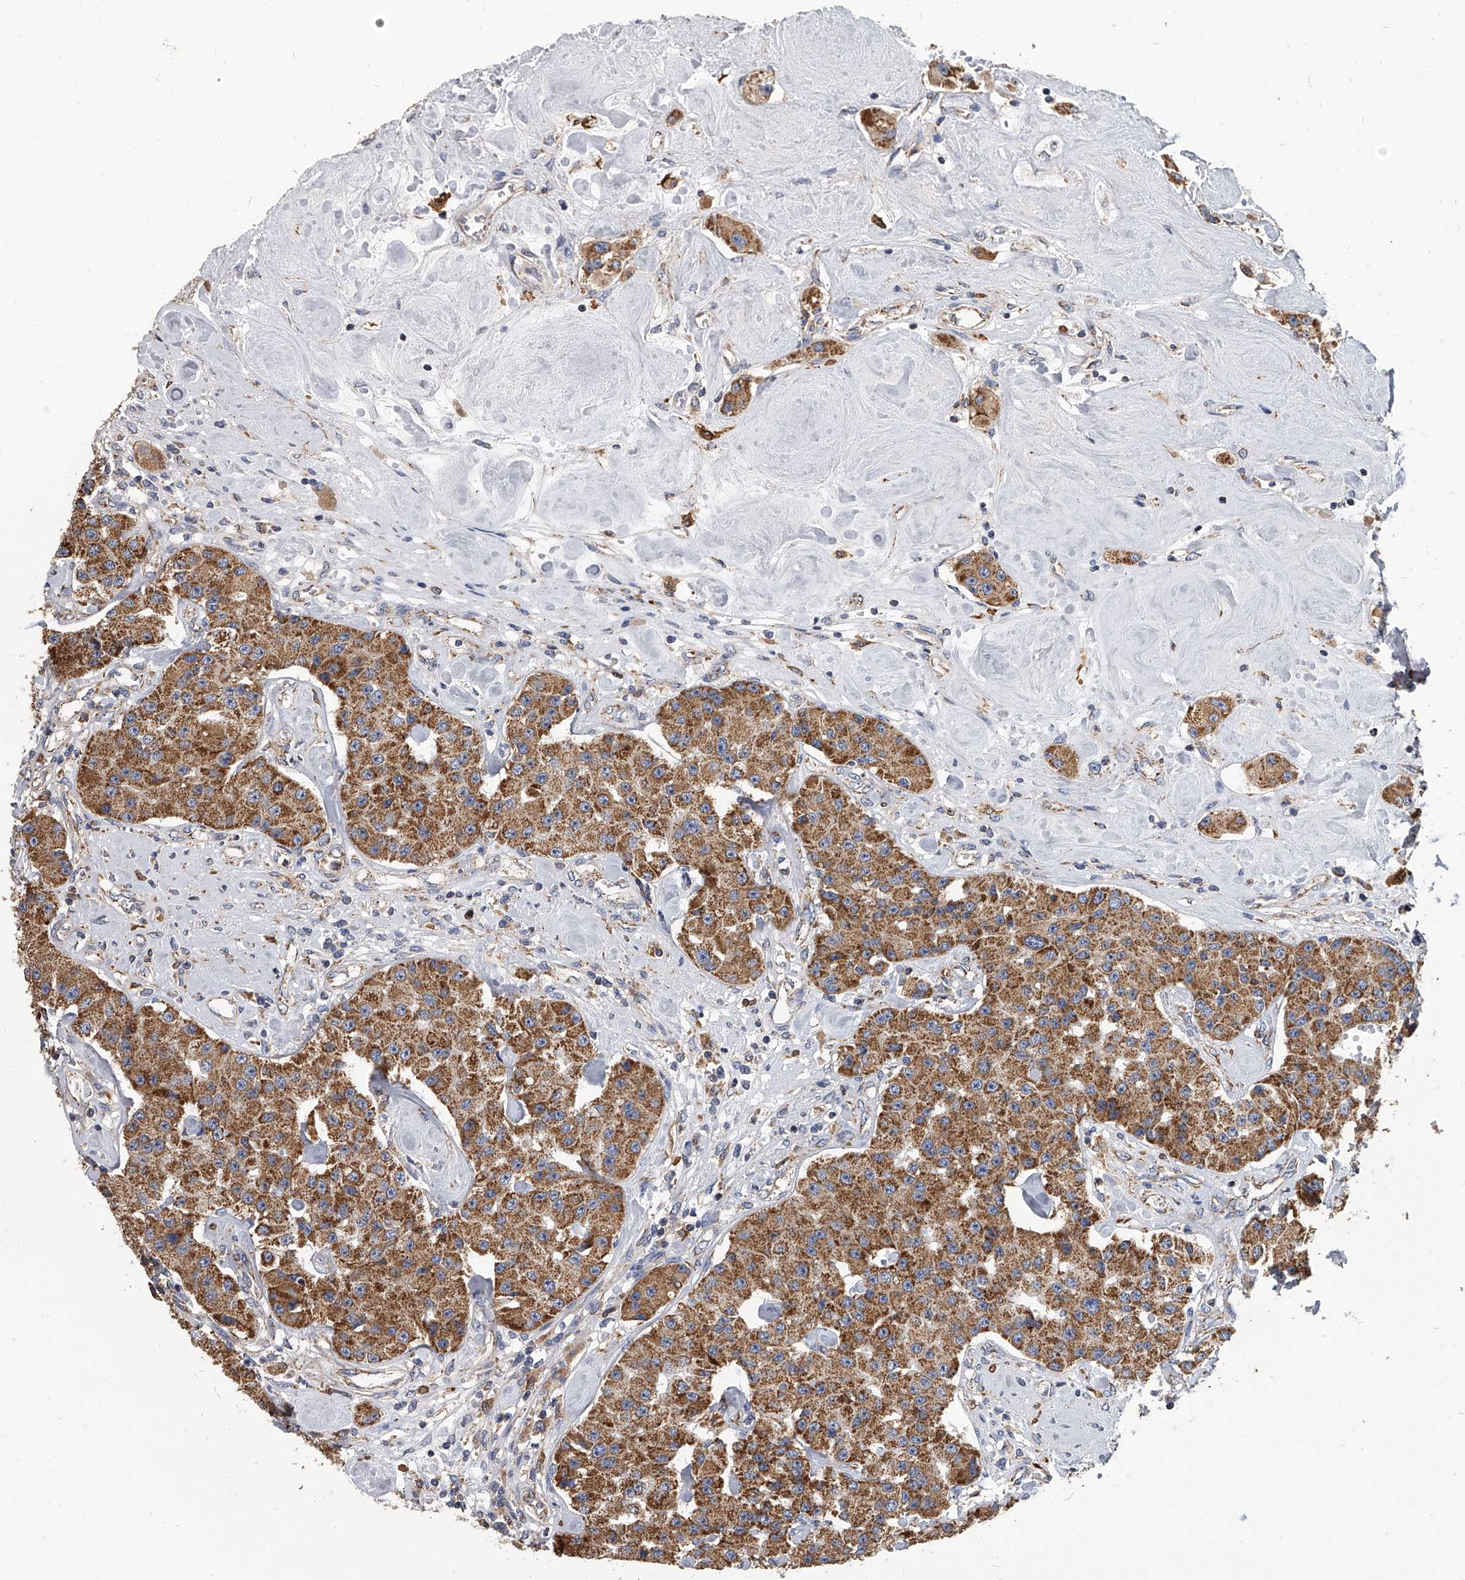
{"staining": {"intensity": "moderate", "quantity": ">75%", "location": "cytoplasmic/membranous"}, "tissue": "carcinoid", "cell_type": "Tumor cells", "image_type": "cancer", "snomed": [{"axis": "morphology", "description": "Carcinoid, malignant, NOS"}, {"axis": "topography", "description": "Pancreas"}], "caption": "Human carcinoid (malignant) stained with a protein marker exhibits moderate staining in tumor cells.", "gene": "MRPL28", "patient": {"sex": "male", "age": 41}}